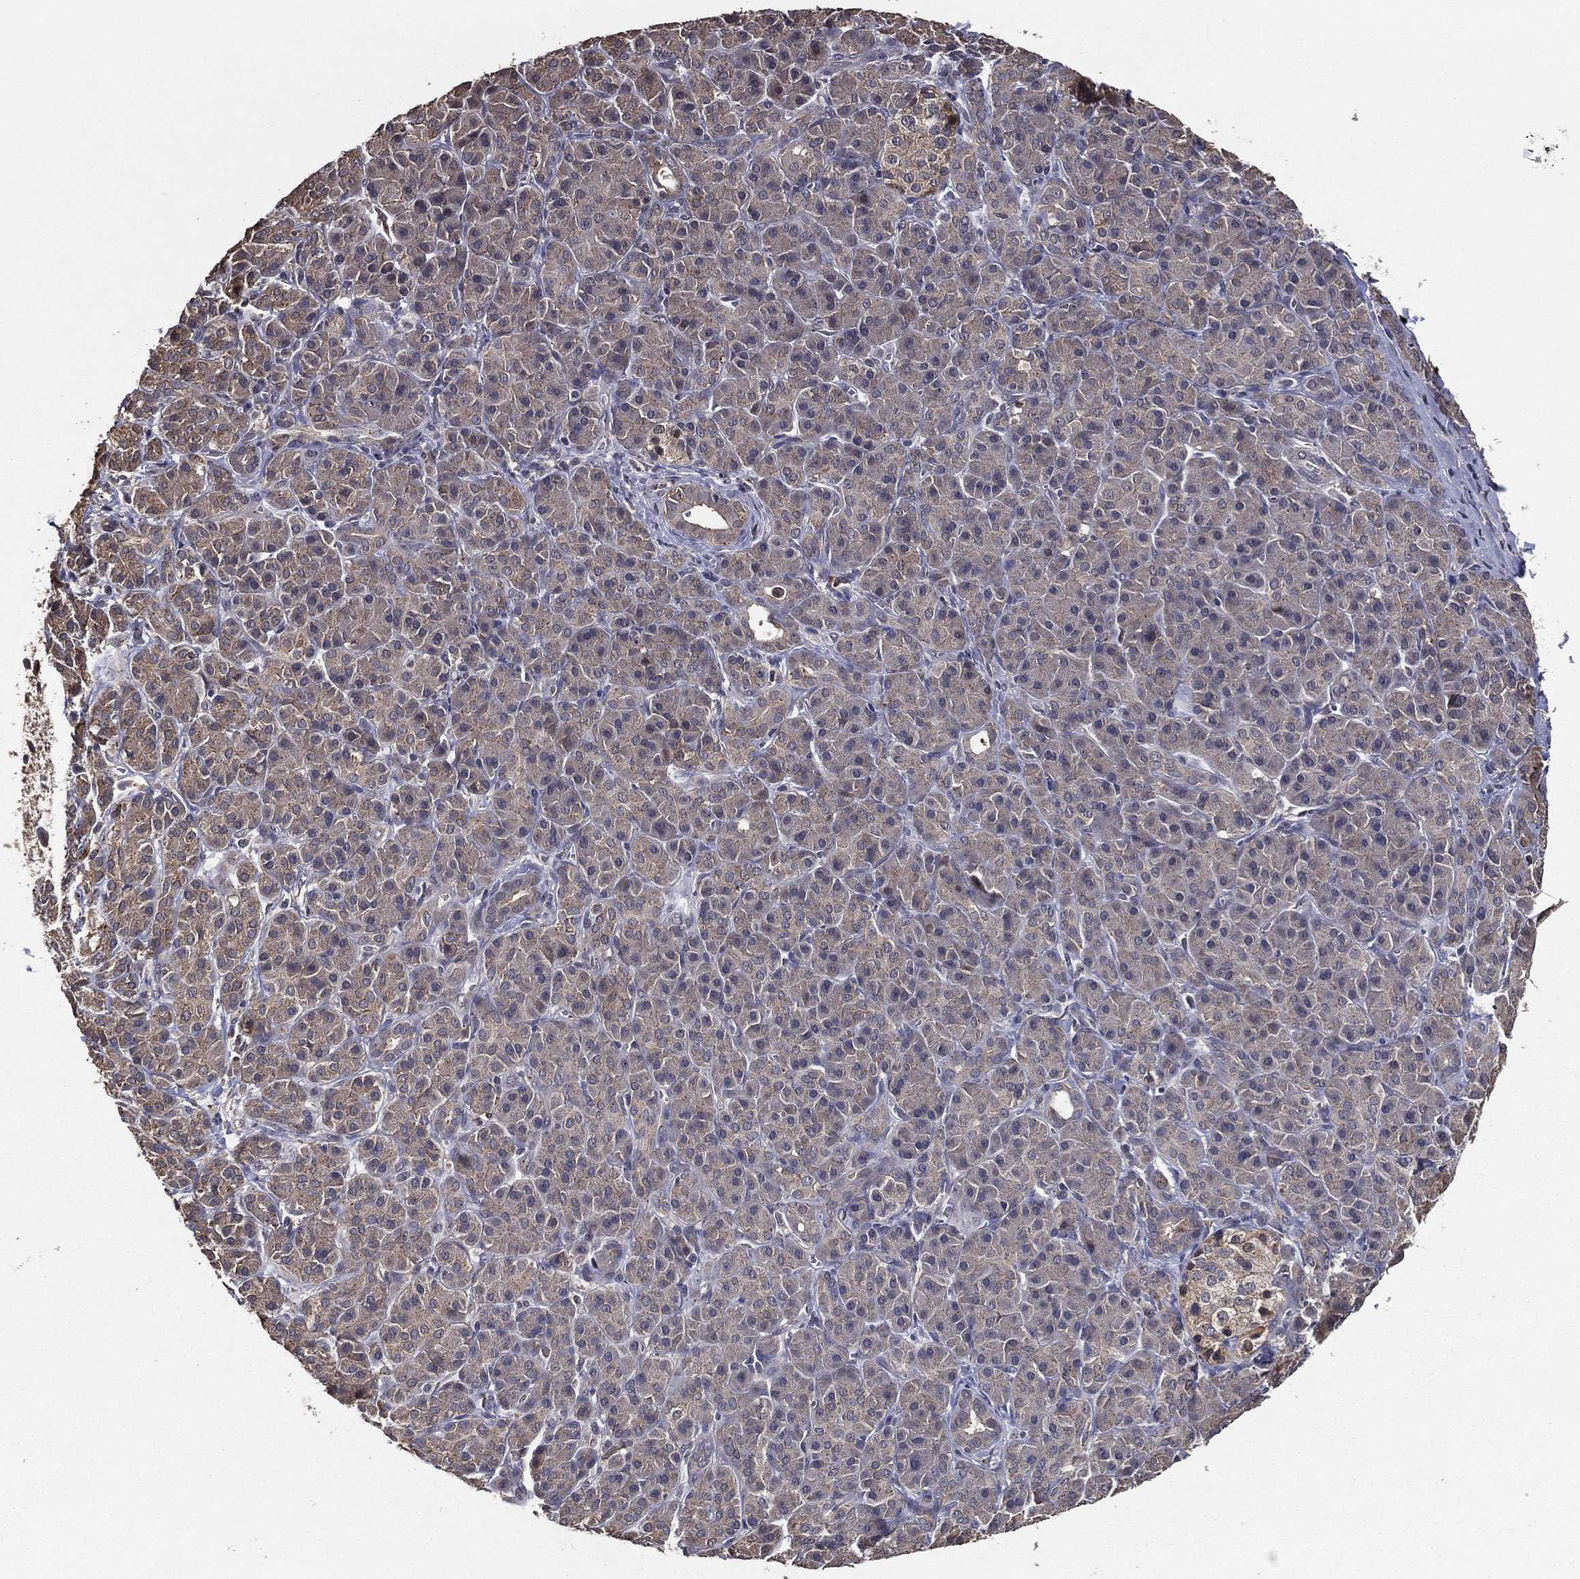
{"staining": {"intensity": "weak", "quantity": "<25%", "location": "cytoplasmic/membranous"}, "tissue": "pancreatic cancer", "cell_type": "Tumor cells", "image_type": "cancer", "snomed": [{"axis": "morphology", "description": "Adenocarcinoma, NOS"}, {"axis": "topography", "description": "Pancreas"}], "caption": "A high-resolution photomicrograph shows IHC staining of pancreatic cancer, which displays no significant expression in tumor cells.", "gene": "PCNT", "patient": {"sex": "male", "age": 61}}